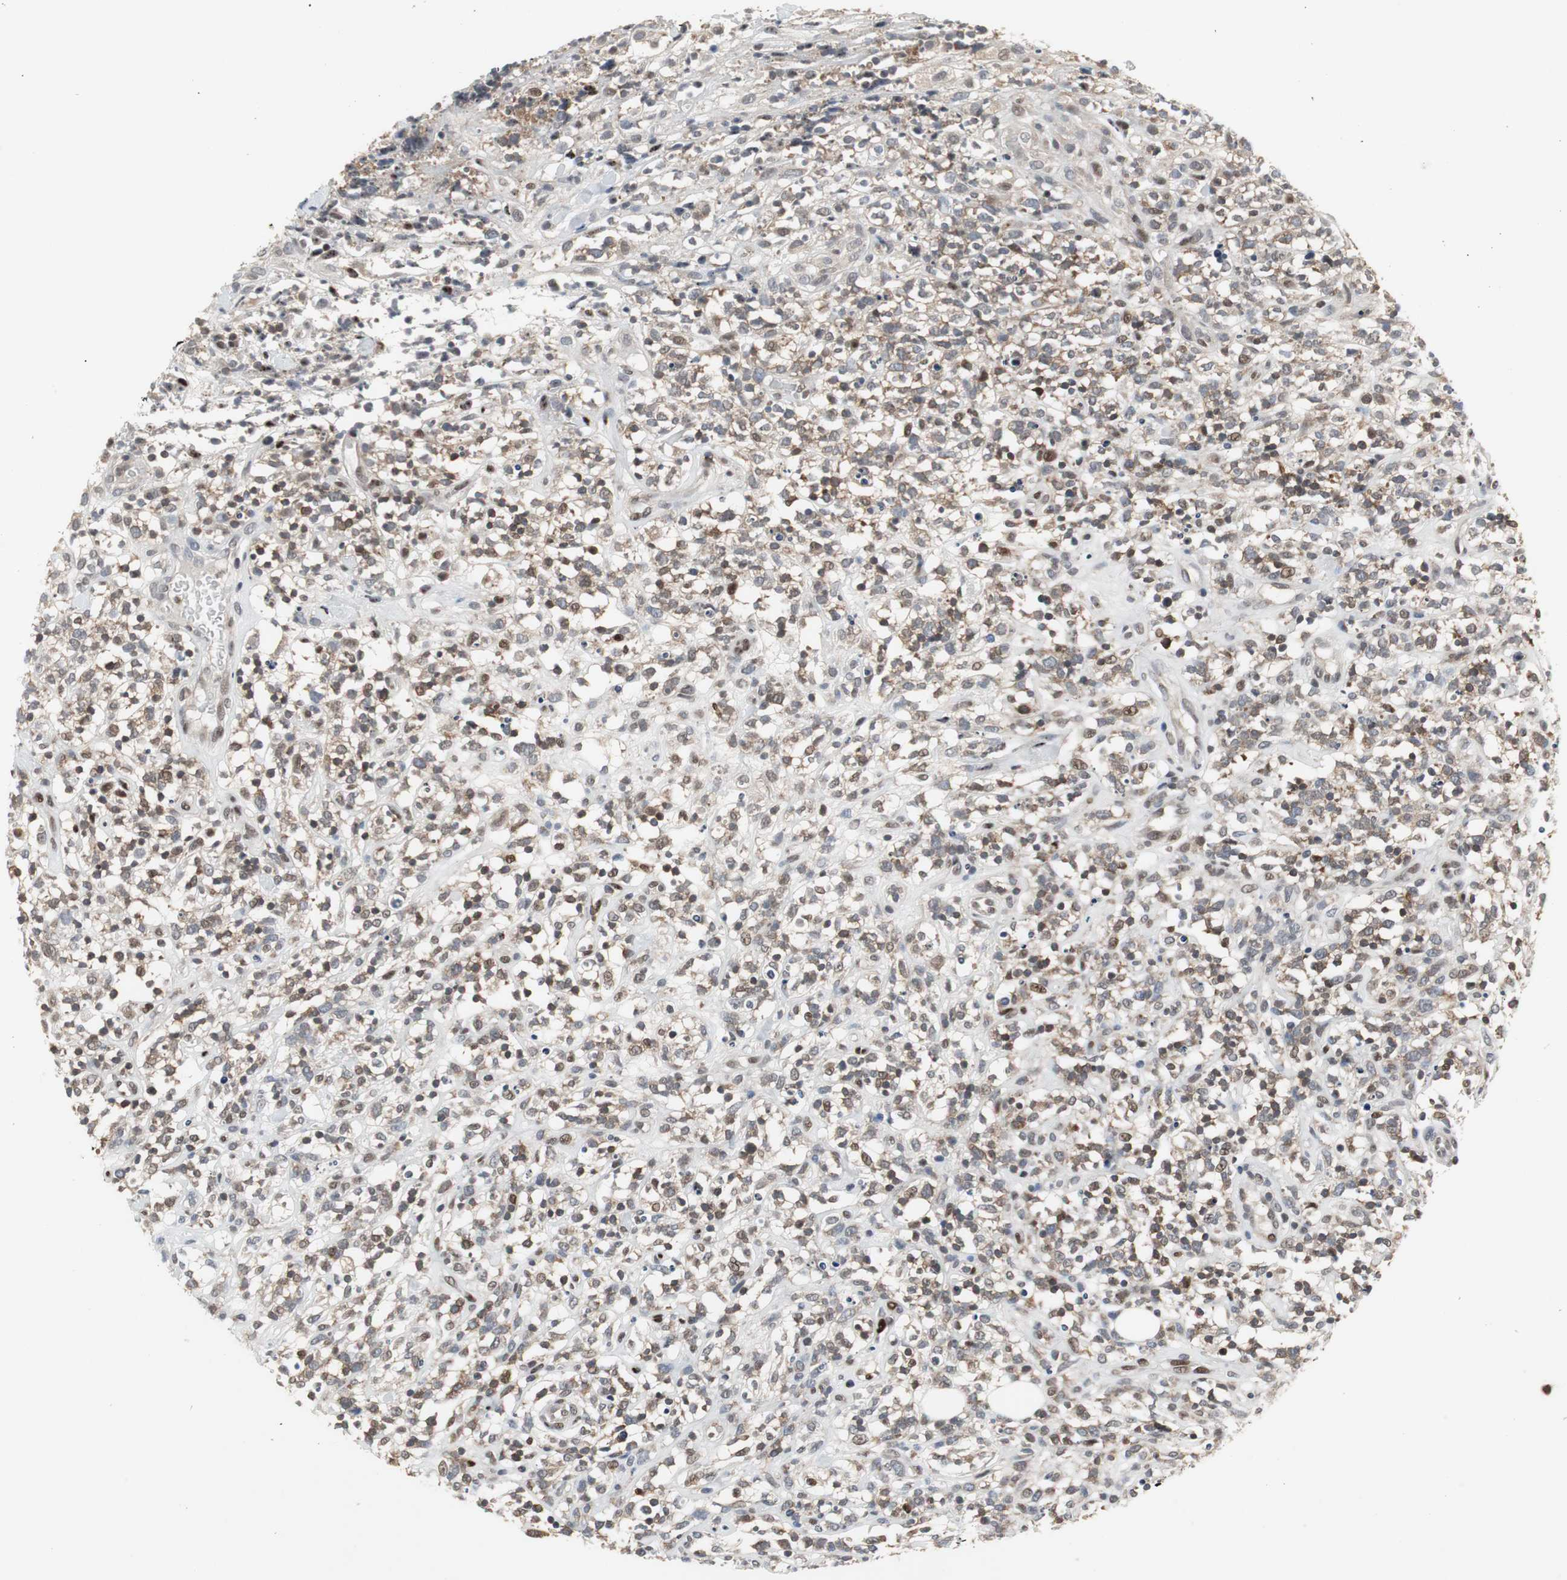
{"staining": {"intensity": "moderate", "quantity": "25%-75%", "location": "cytoplasmic/membranous,nuclear"}, "tissue": "lymphoma", "cell_type": "Tumor cells", "image_type": "cancer", "snomed": [{"axis": "morphology", "description": "Malignant lymphoma, non-Hodgkin's type, High grade"}, {"axis": "topography", "description": "Lymph node"}], "caption": "Human high-grade malignant lymphoma, non-Hodgkin's type stained for a protein (brown) displays moderate cytoplasmic/membranous and nuclear positive staining in about 25%-75% of tumor cells.", "gene": "GRK2", "patient": {"sex": "female", "age": 73}}